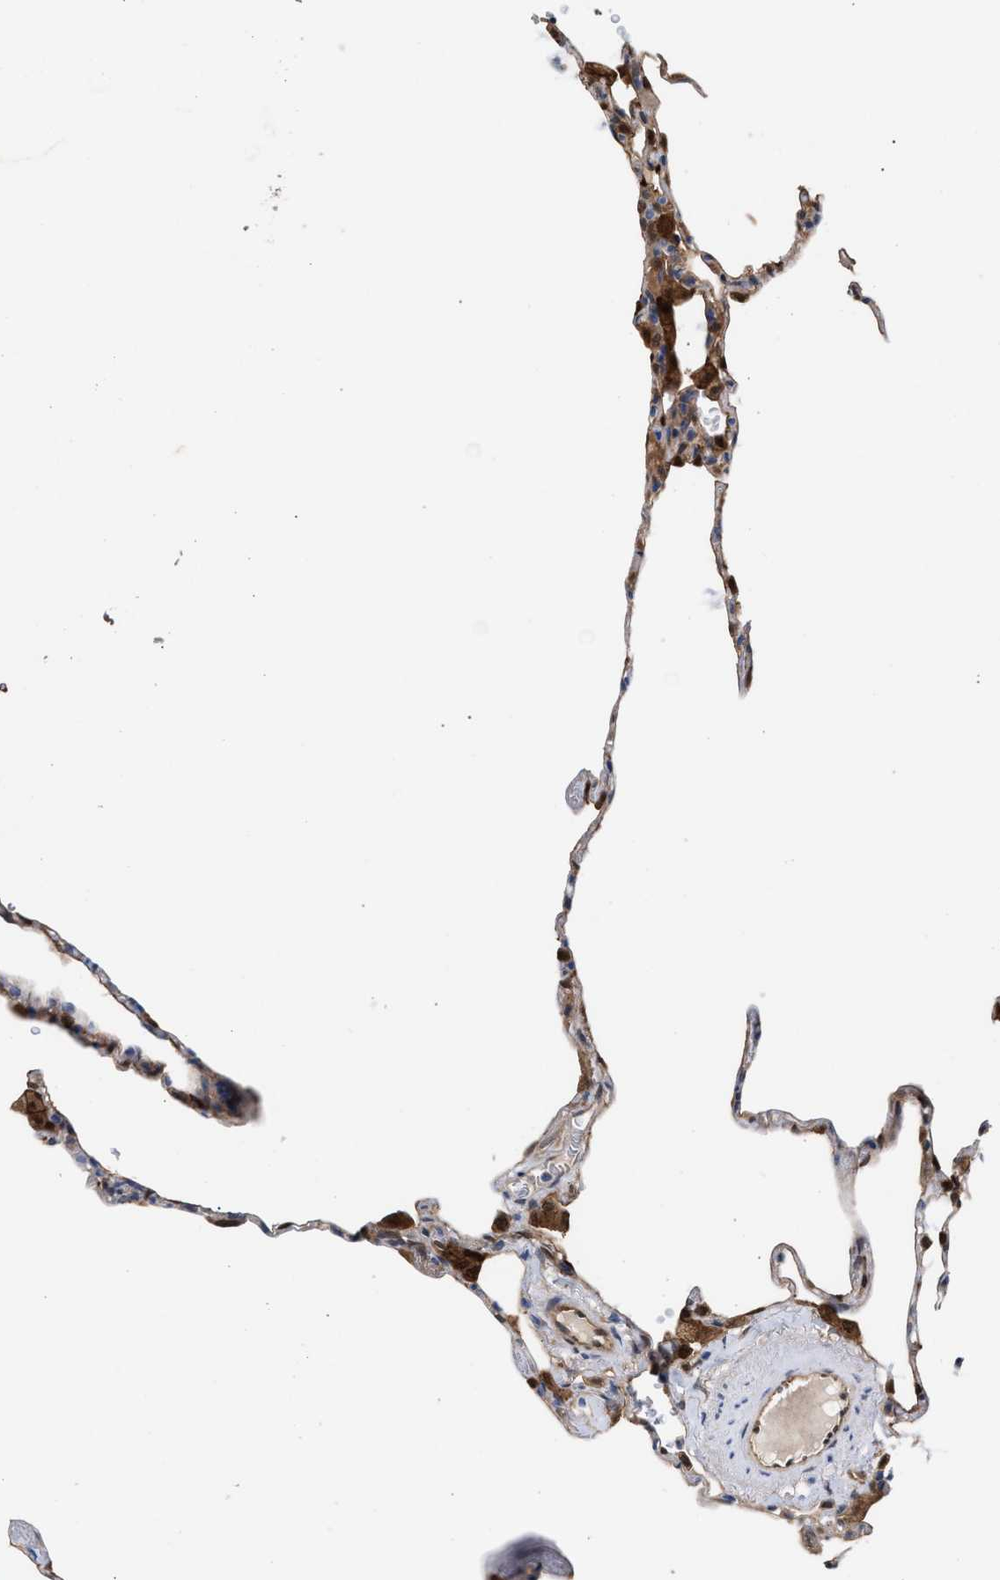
{"staining": {"intensity": "moderate", "quantity": "25%-75%", "location": "cytoplasmic/membranous,nuclear"}, "tissue": "lung", "cell_type": "Alveolar cells", "image_type": "normal", "snomed": [{"axis": "morphology", "description": "Normal tissue, NOS"}, {"axis": "topography", "description": "Lung"}], "caption": "IHC histopathology image of benign lung: lung stained using IHC displays medium levels of moderate protein expression localized specifically in the cytoplasmic/membranous,nuclear of alveolar cells, appearing as a cytoplasmic/membranous,nuclear brown color.", "gene": "TP53I3", "patient": {"sex": "male", "age": 59}}